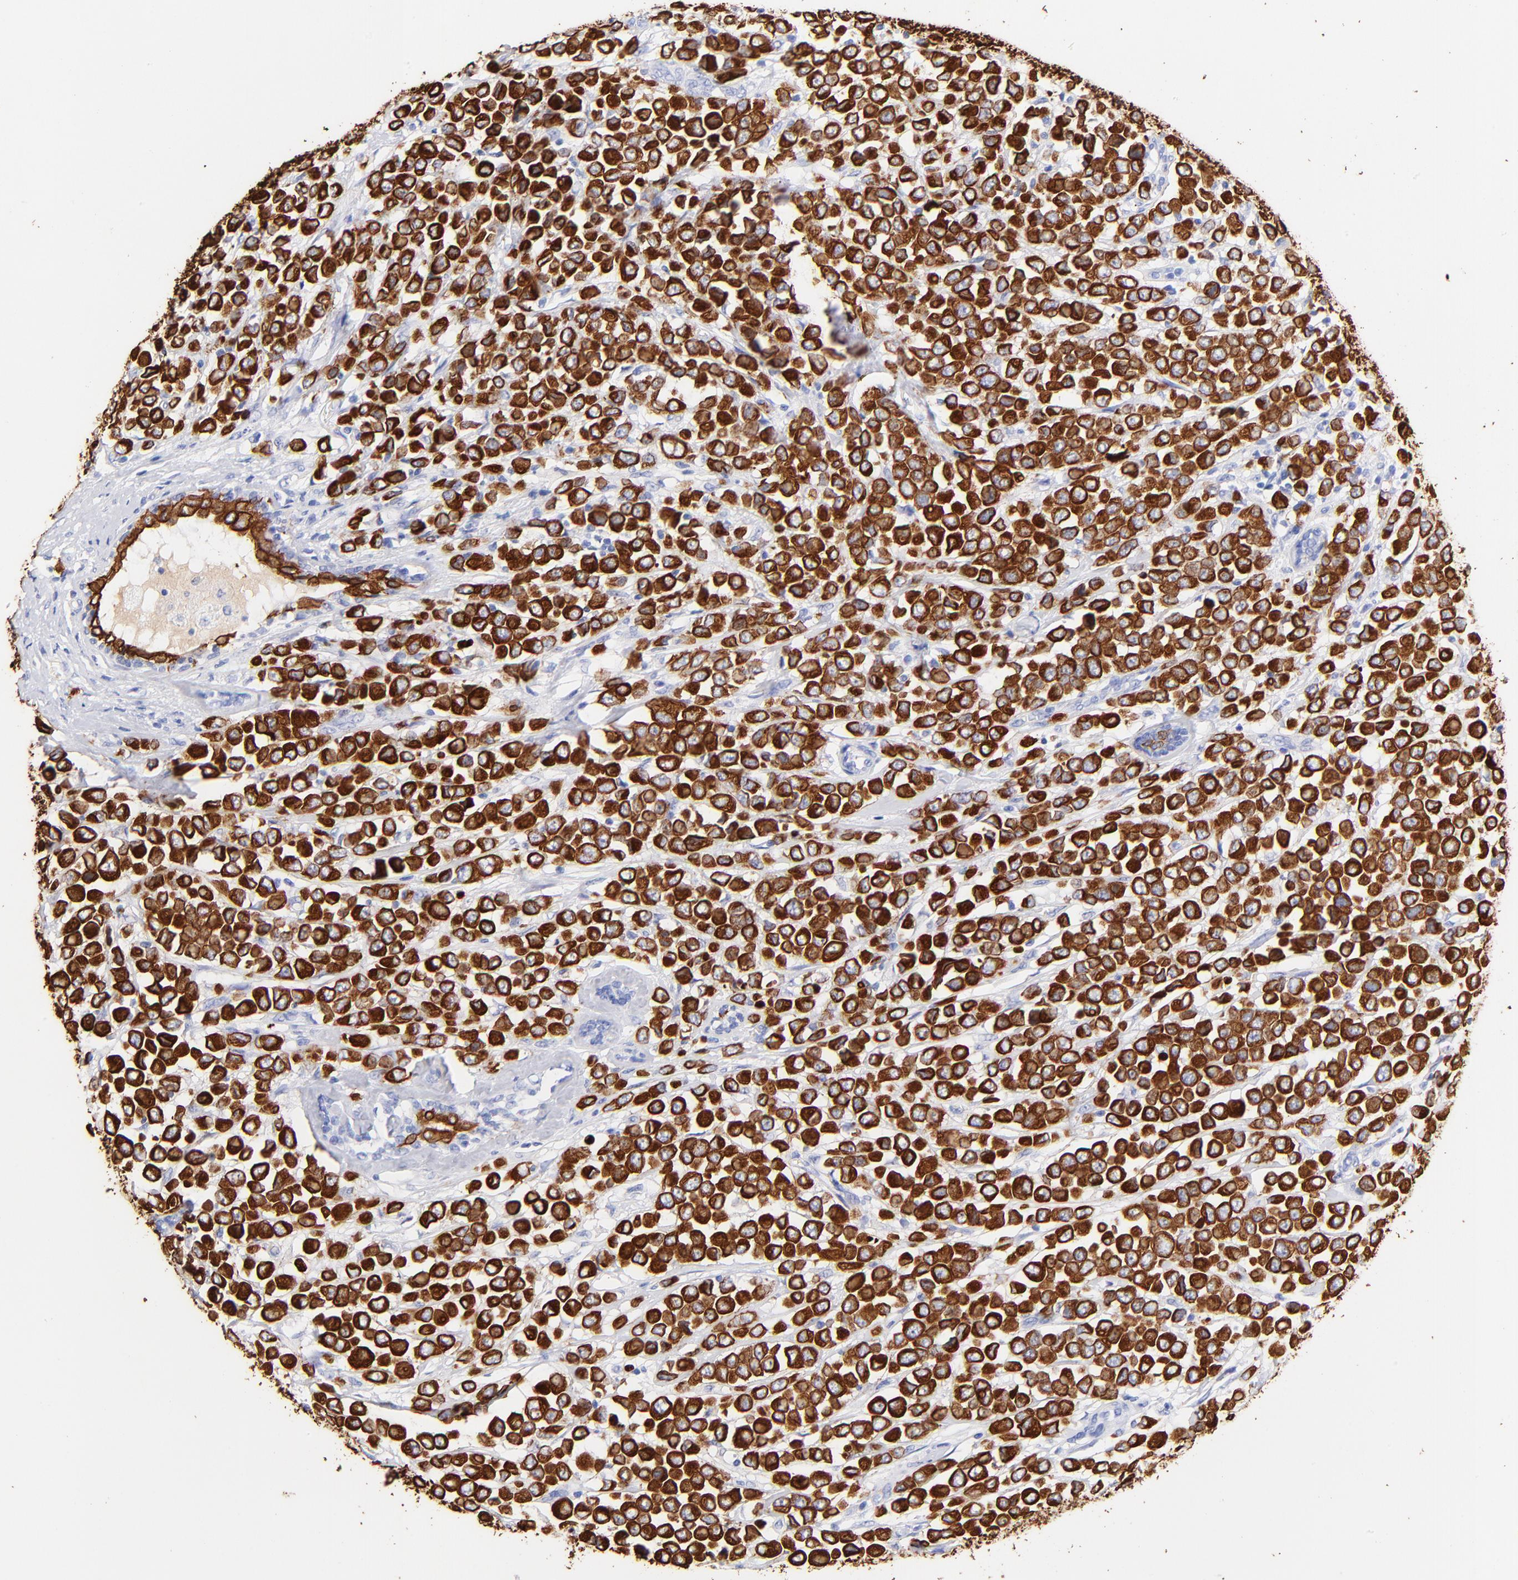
{"staining": {"intensity": "strong", "quantity": ">75%", "location": "cytoplasmic/membranous"}, "tissue": "breast cancer", "cell_type": "Tumor cells", "image_type": "cancer", "snomed": [{"axis": "morphology", "description": "Duct carcinoma"}, {"axis": "topography", "description": "Breast"}], "caption": "High-magnification brightfield microscopy of breast cancer (infiltrating ductal carcinoma) stained with DAB (brown) and counterstained with hematoxylin (blue). tumor cells exhibit strong cytoplasmic/membranous expression is seen in about>75% of cells.", "gene": "KRT19", "patient": {"sex": "female", "age": 61}}